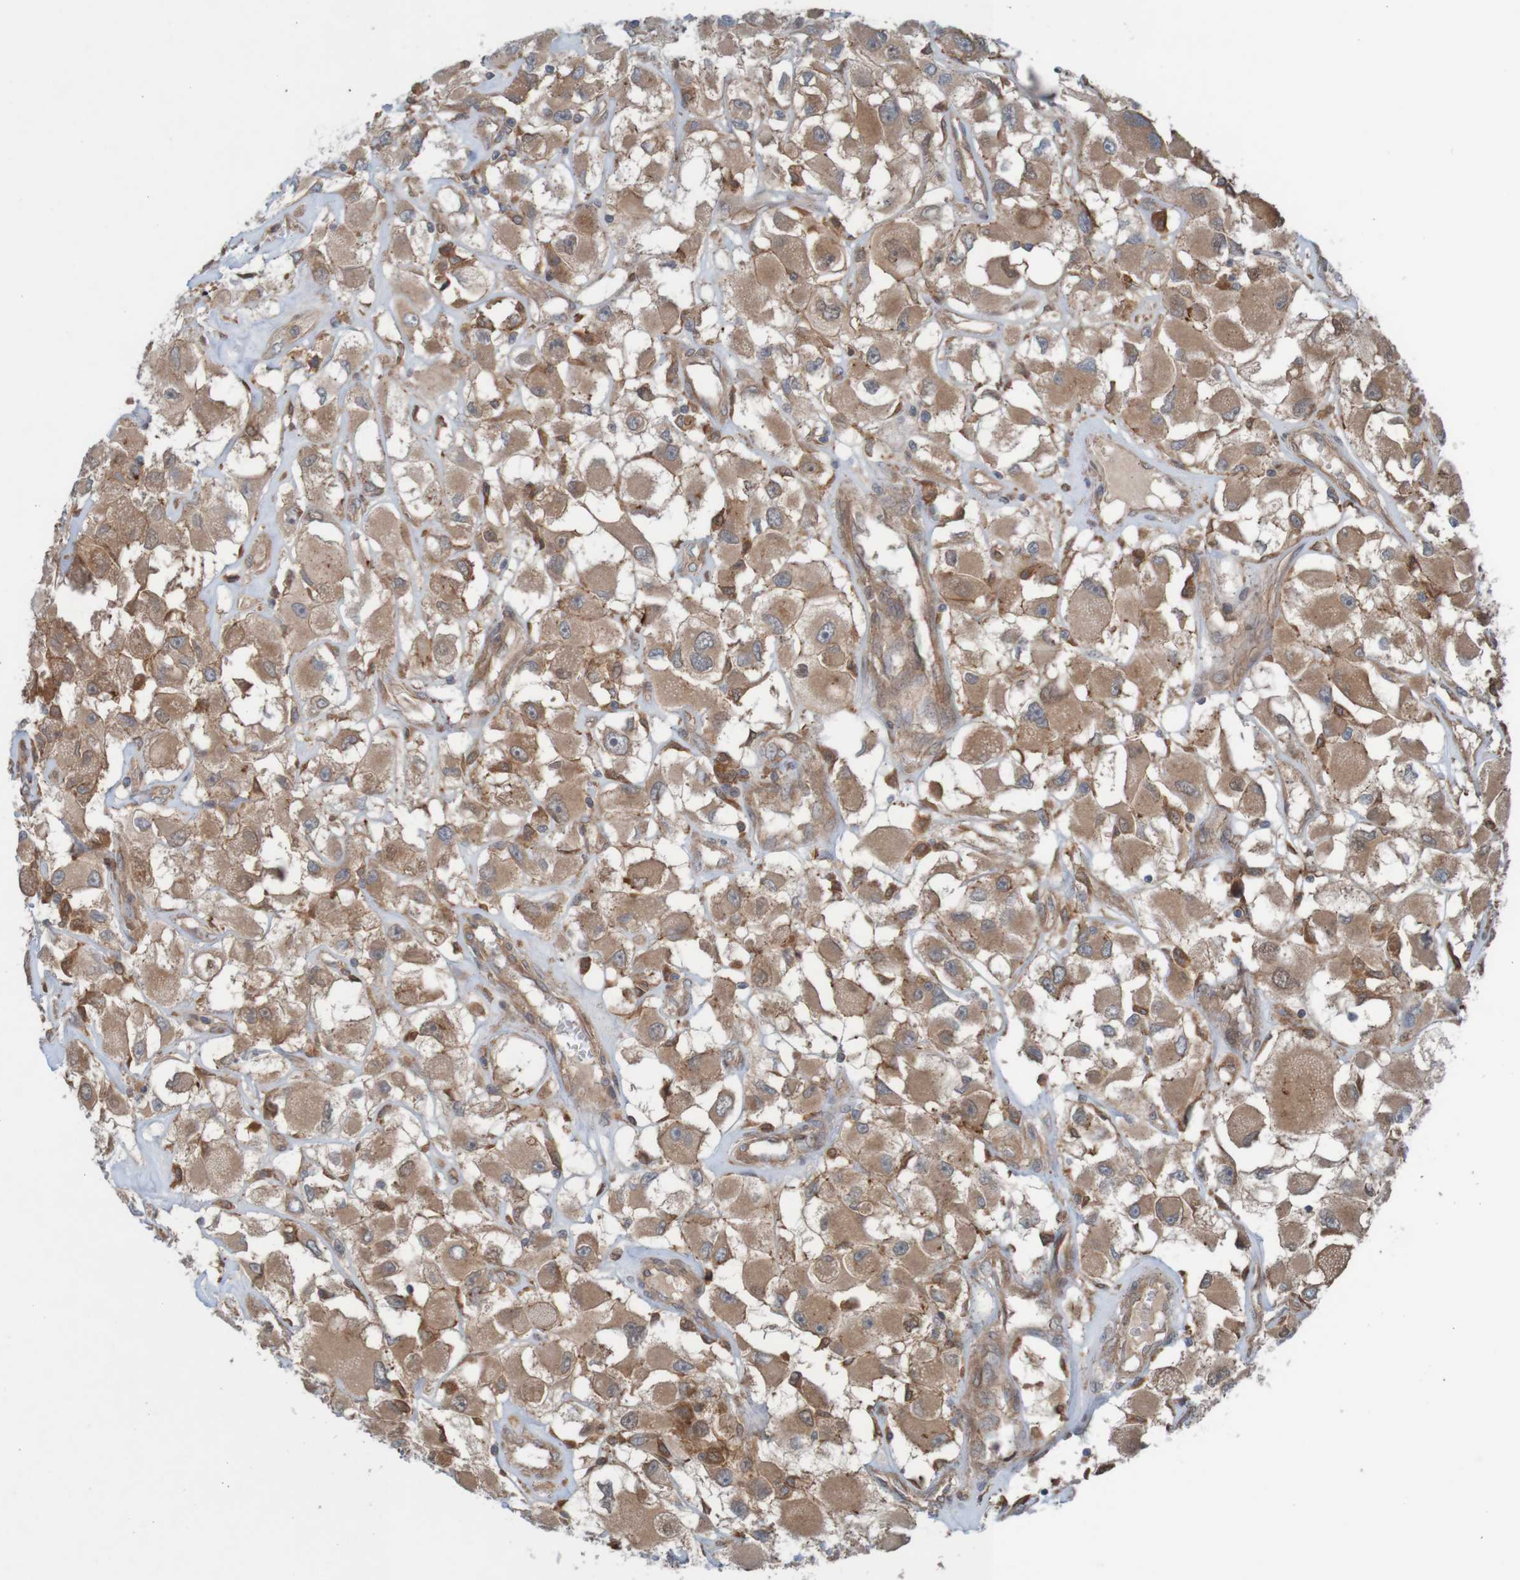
{"staining": {"intensity": "moderate", "quantity": ">75%", "location": "cytoplasmic/membranous"}, "tissue": "renal cancer", "cell_type": "Tumor cells", "image_type": "cancer", "snomed": [{"axis": "morphology", "description": "Adenocarcinoma, NOS"}, {"axis": "topography", "description": "Kidney"}], "caption": "Moderate cytoplasmic/membranous protein expression is seen in about >75% of tumor cells in adenocarcinoma (renal). Nuclei are stained in blue.", "gene": "ARHGEF11", "patient": {"sex": "female", "age": 52}}